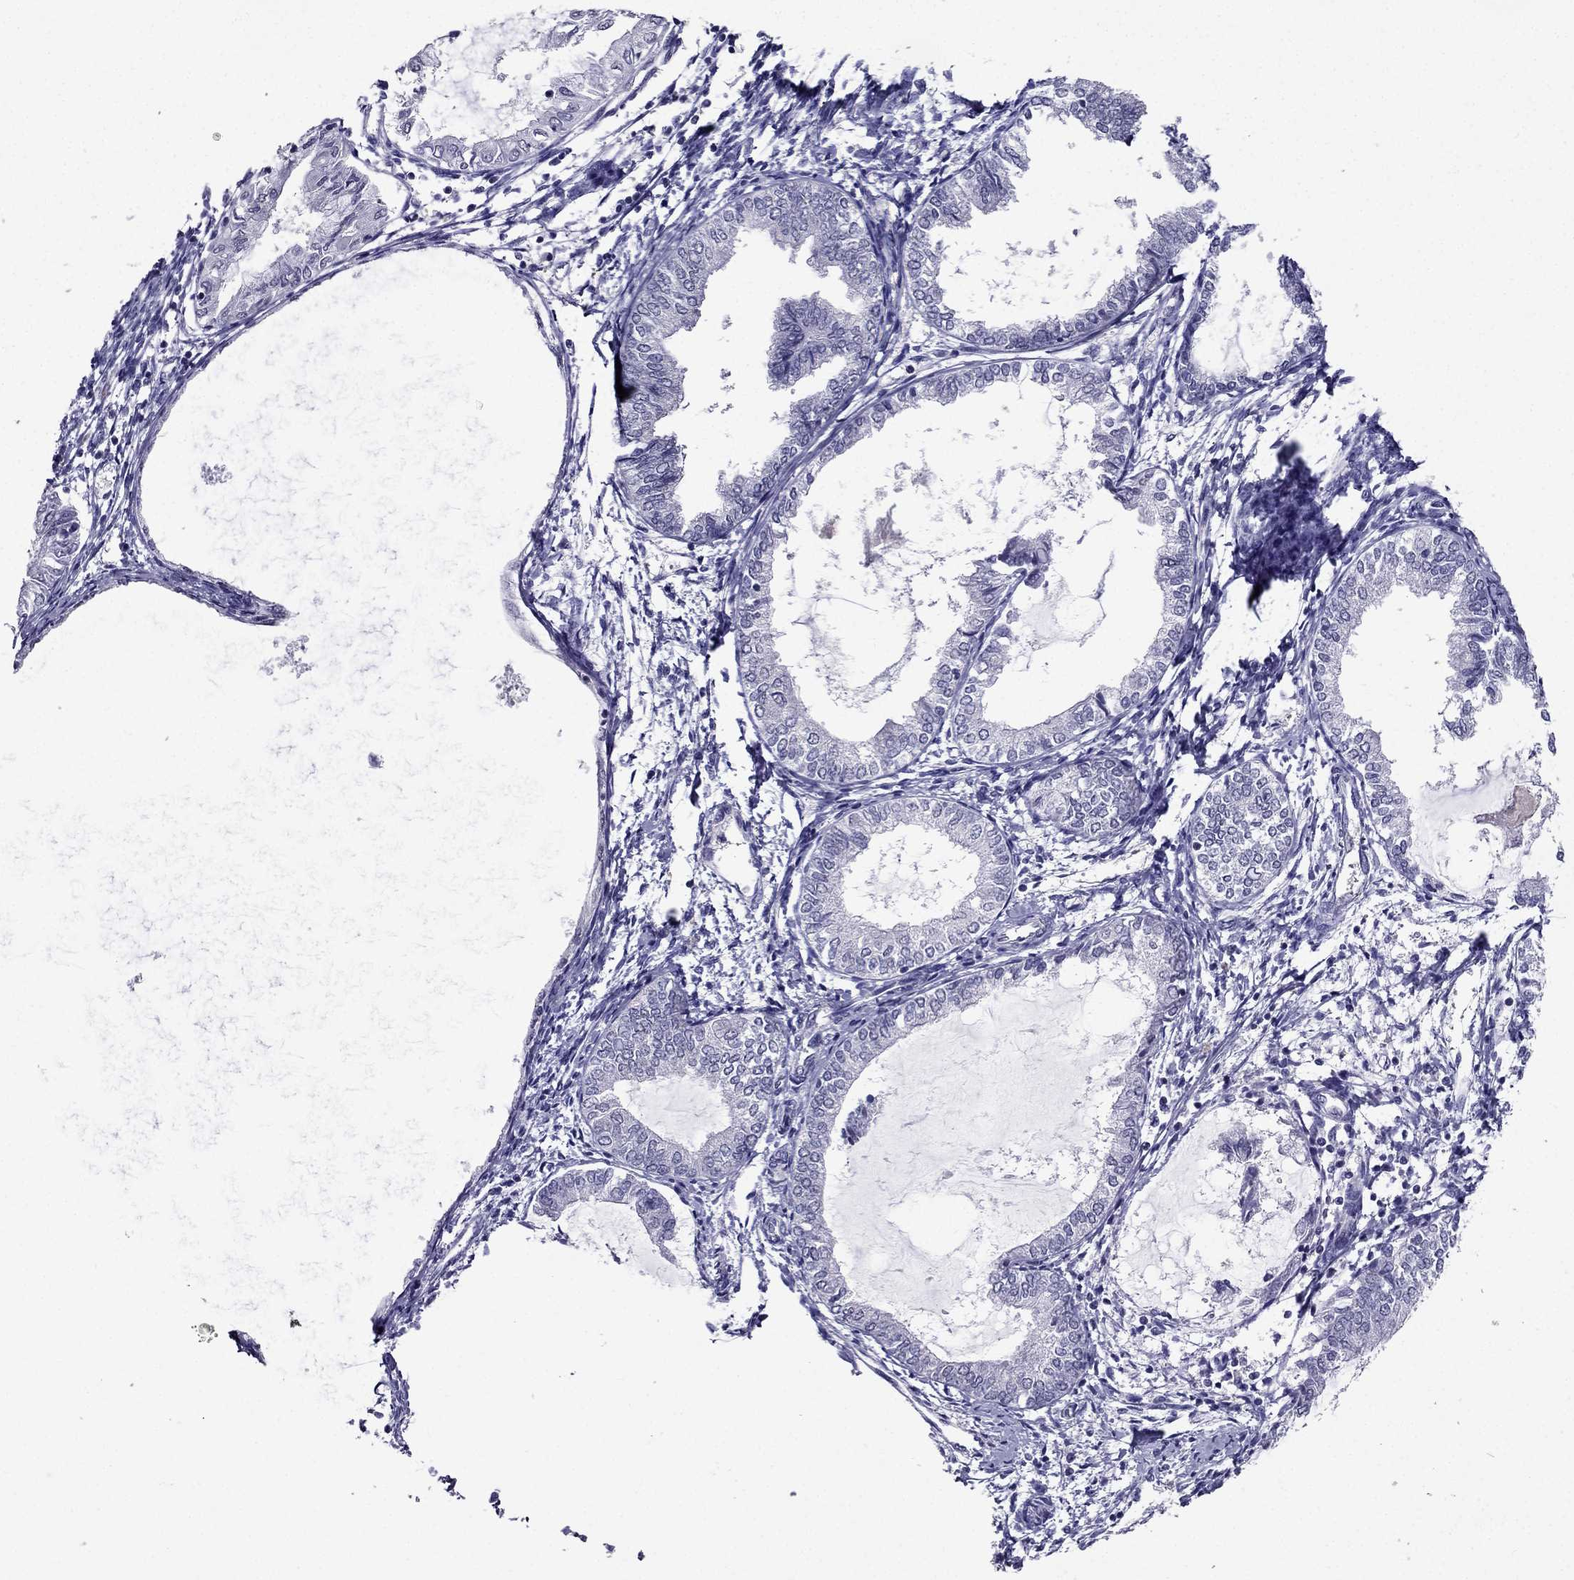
{"staining": {"intensity": "negative", "quantity": "none", "location": "none"}, "tissue": "endometrial cancer", "cell_type": "Tumor cells", "image_type": "cancer", "snomed": [{"axis": "morphology", "description": "Adenocarcinoma, NOS"}, {"axis": "topography", "description": "Endometrium"}], "caption": "A high-resolution photomicrograph shows immunohistochemistry staining of adenocarcinoma (endometrial), which displays no significant expression in tumor cells. Nuclei are stained in blue.", "gene": "AAK1", "patient": {"sex": "female", "age": 68}}